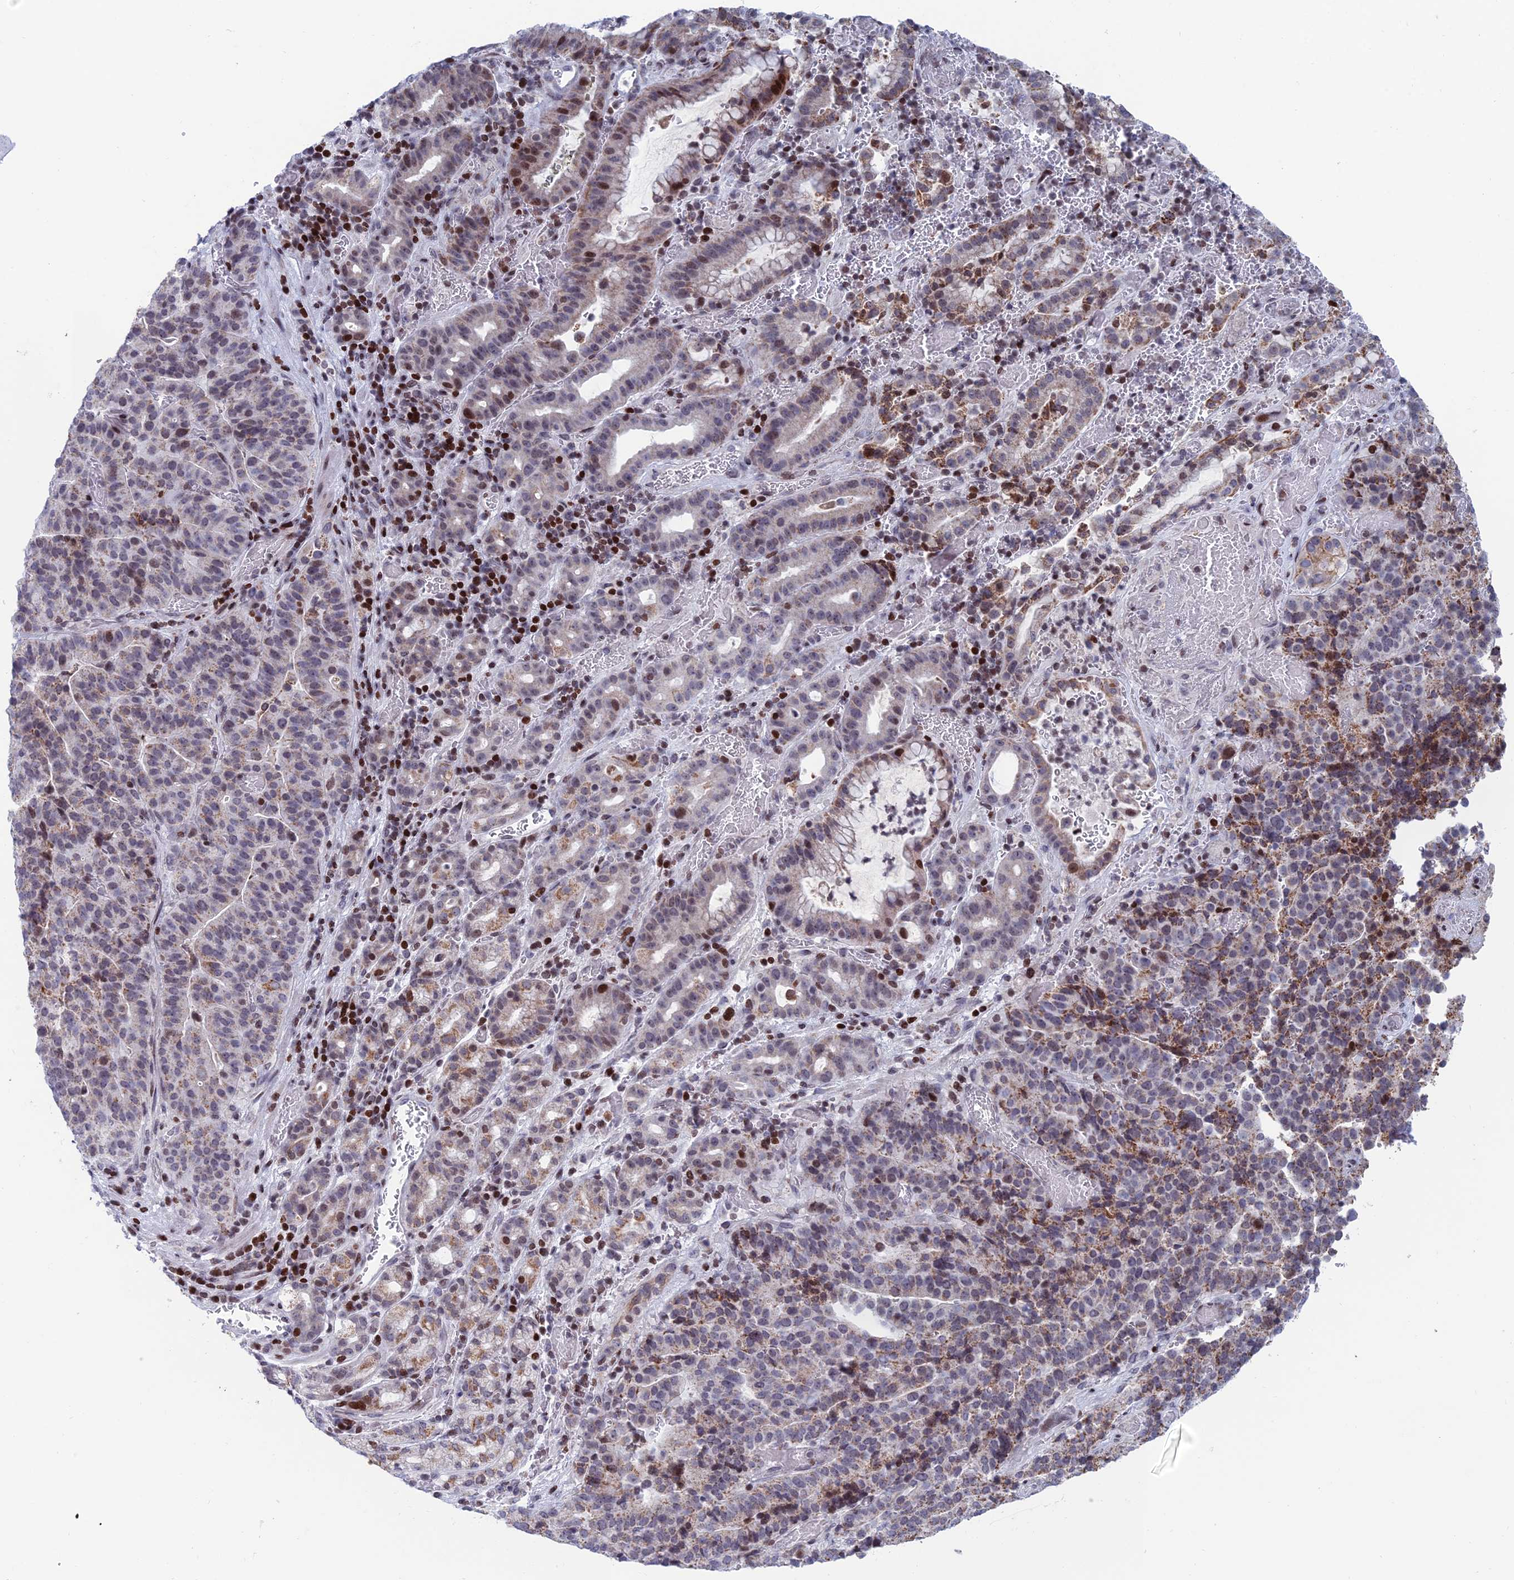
{"staining": {"intensity": "moderate", "quantity": "<25%", "location": "cytoplasmic/membranous,nuclear"}, "tissue": "stomach cancer", "cell_type": "Tumor cells", "image_type": "cancer", "snomed": [{"axis": "morphology", "description": "Adenocarcinoma, NOS"}, {"axis": "topography", "description": "Stomach"}], "caption": "There is low levels of moderate cytoplasmic/membranous and nuclear staining in tumor cells of adenocarcinoma (stomach), as demonstrated by immunohistochemical staining (brown color).", "gene": "AFF3", "patient": {"sex": "male", "age": 48}}